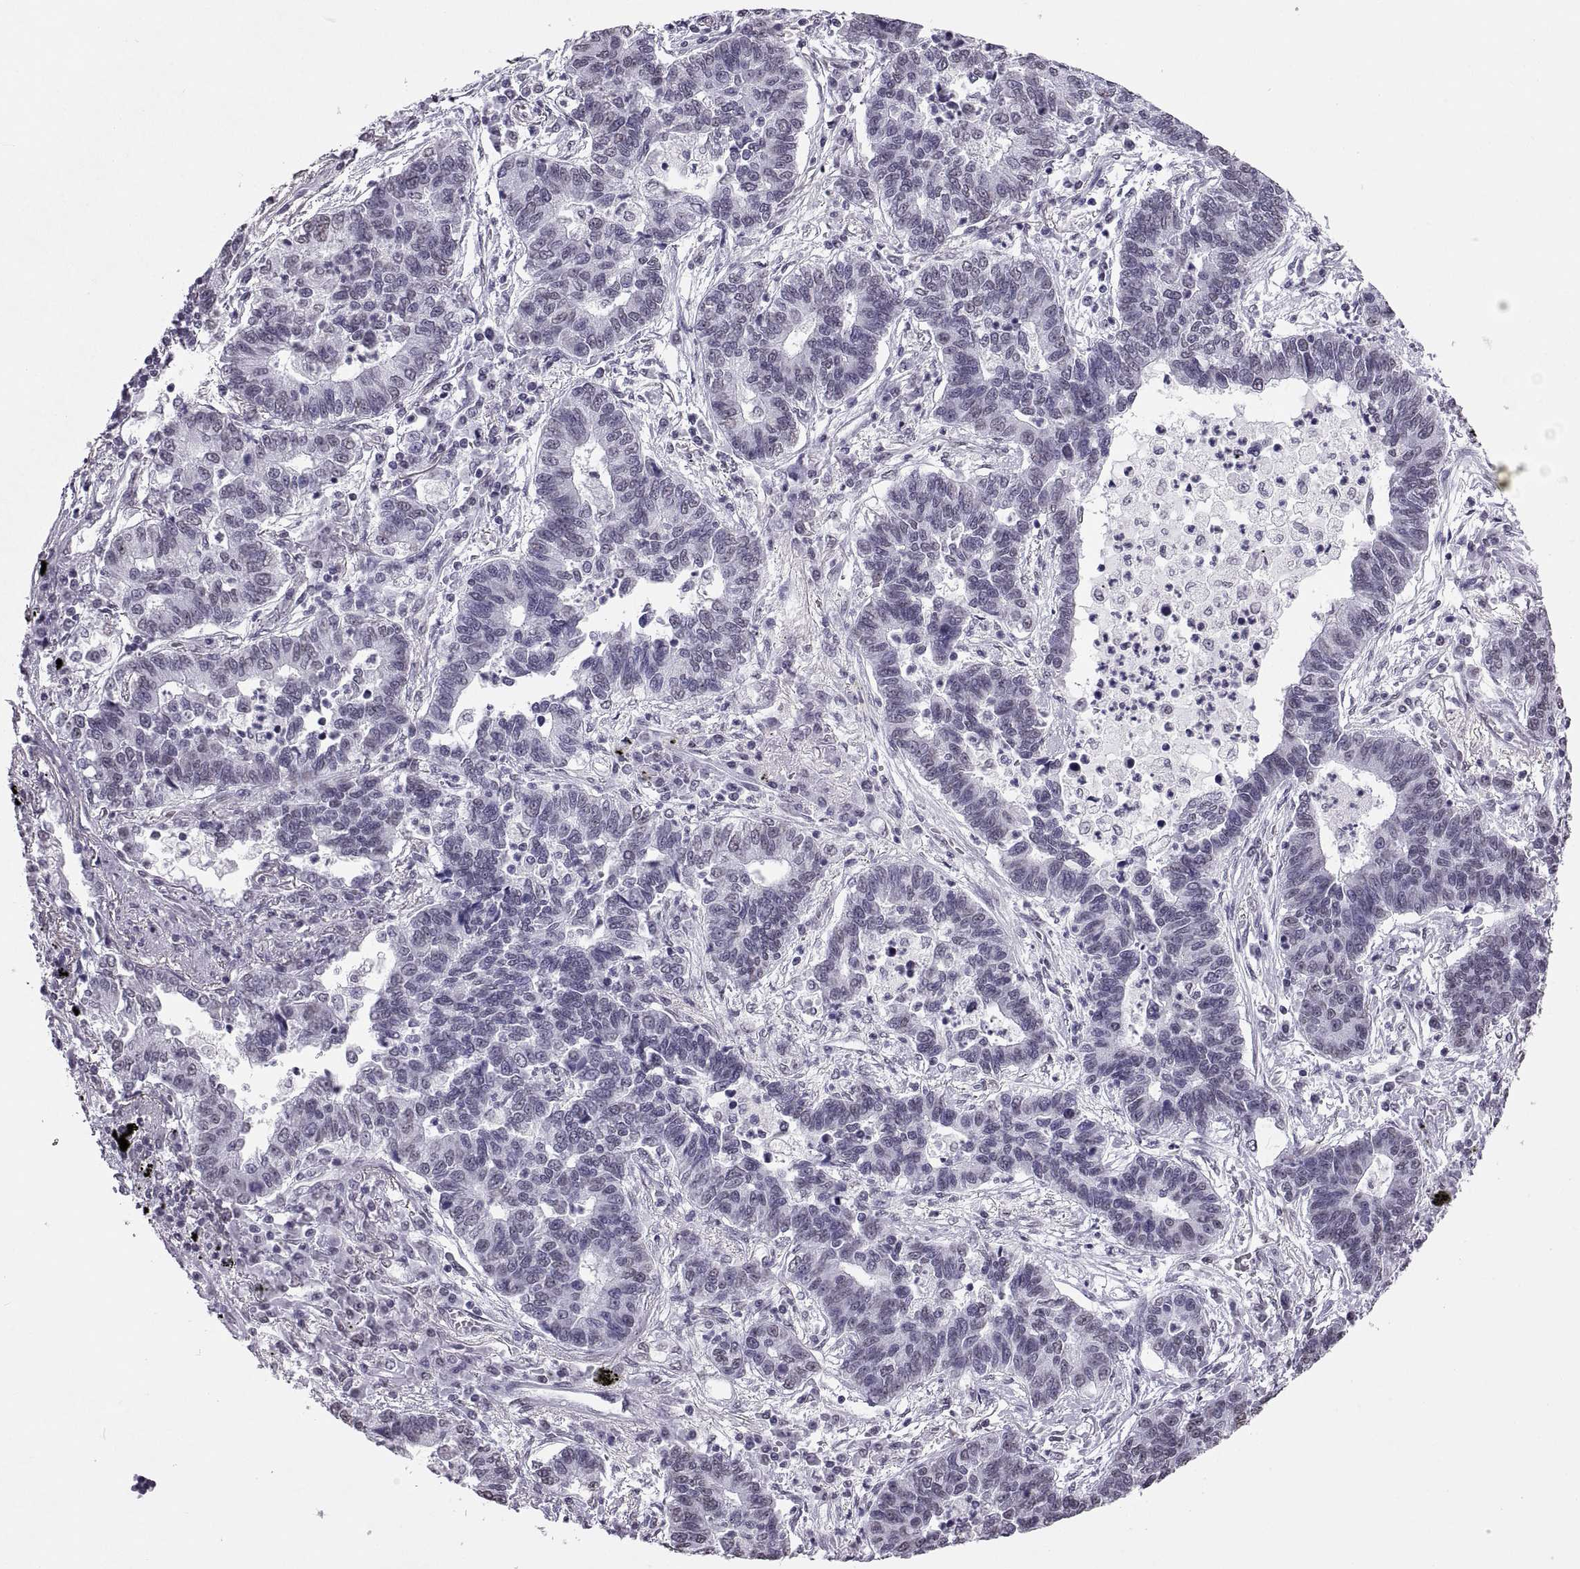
{"staining": {"intensity": "negative", "quantity": "none", "location": "none"}, "tissue": "lung cancer", "cell_type": "Tumor cells", "image_type": "cancer", "snomed": [{"axis": "morphology", "description": "Adenocarcinoma, NOS"}, {"axis": "topography", "description": "Lung"}], "caption": "IHC image of neoplastic tissue: human lung cancer (adenocarcinoma) stained with DAB shows no significant protein expression in tumor cells.", "gene": "CARTPT", "patient": {"sex": "female", "age": 57}}